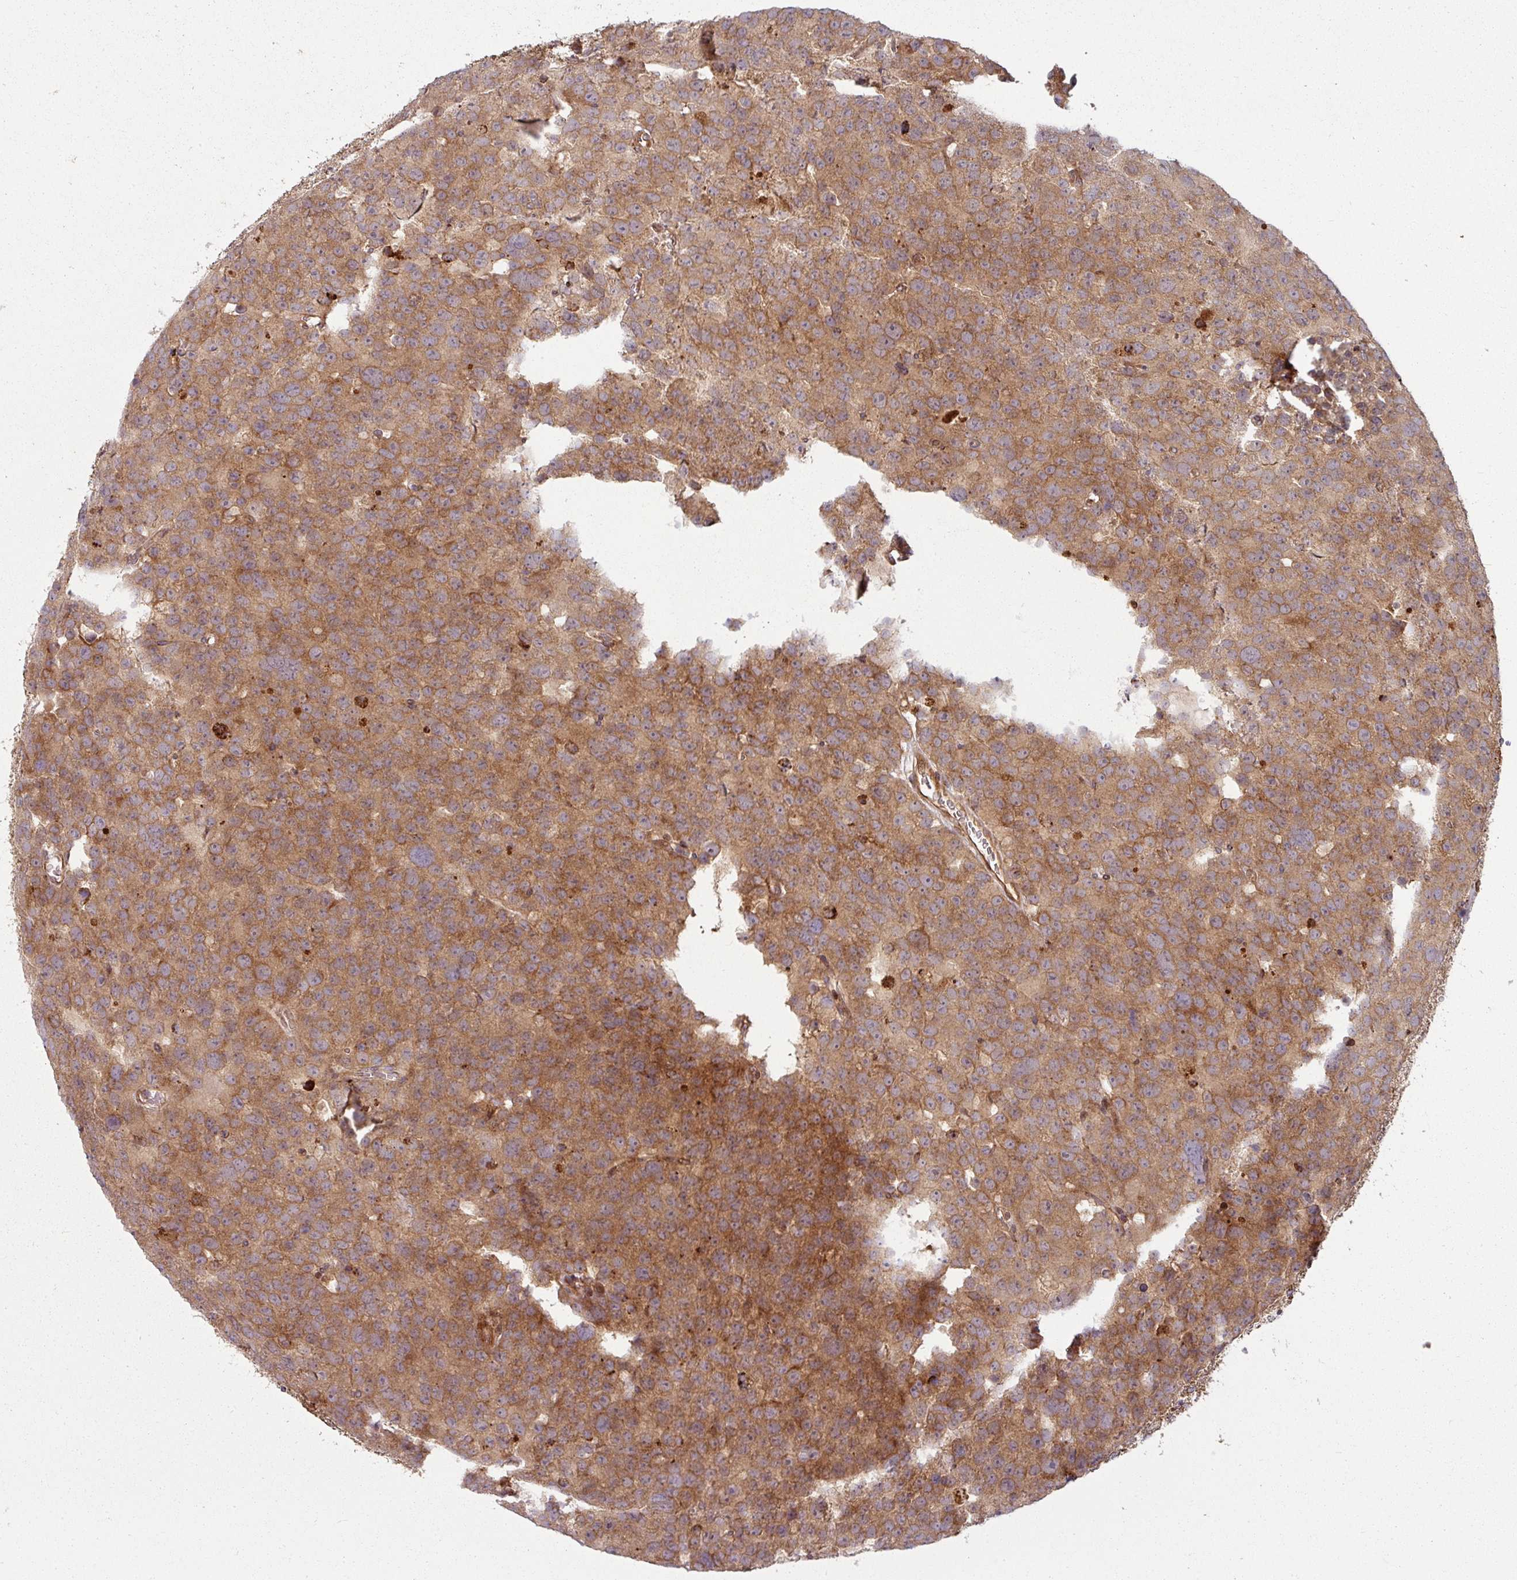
{"staining": {"intensity": "moderate", "quantity": ">75%", "location": "cytoplasmic/membranous"}, "tissue": "testis cancer", "cell_type": "Tumor cells", "image_type": "cancer", "snomed": [{"axis": "morphology", "description": "Seminoma, NOS"}, {"axis": "topography", "description": "Testis"}], "caption": "Testis cancer (seminoma) tissue shows moderate cytoplasmic/membranous staining in approximately >75% of tumor cells", "gene": "RAB5A", "patient": {"sex": "male", "age": 71}}